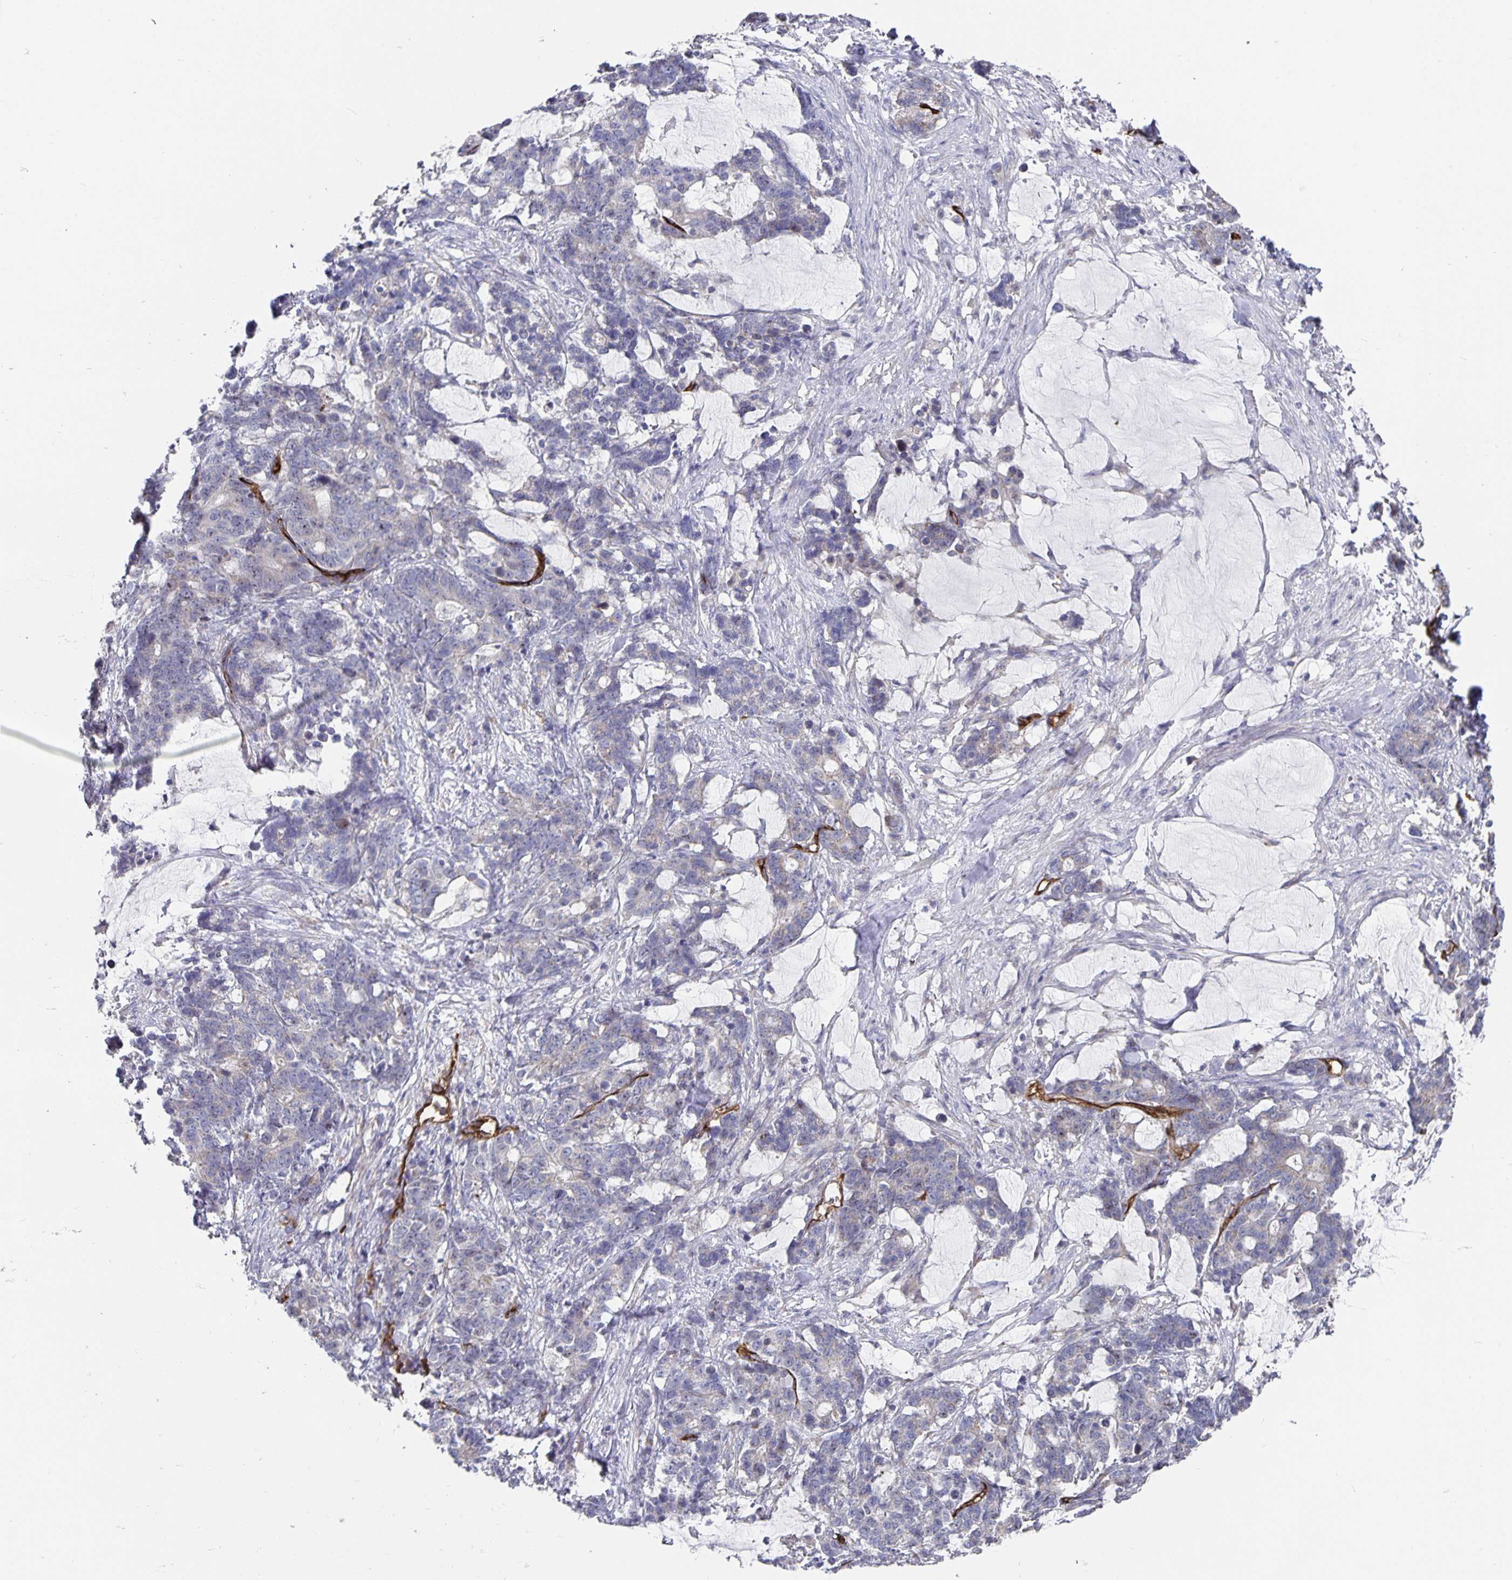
{"staining": {"intensity": "negative", "quantity": "none", "location": "none"}, "tissue": "stomach cancer", "cell_type": "Tumor cells", "image_type": "cancer", "snomed": [{"axis": "morphology", "description": "Normal tissue, NOS"}, {"axis": "morphology", "description": "Adenocarcinoma, NOS"}, {"axis": "topography", "description": "Stomach"}], "caption": "Immunohistochemistry histopathology image of neoplastic tissue: stomach cancer stained with DAB (3,3'-diaminobenzidine) reveals no significant protein staining in tumor cells.", "gene": "PODXL", "patient": {"sex": "female", "age": 64}}